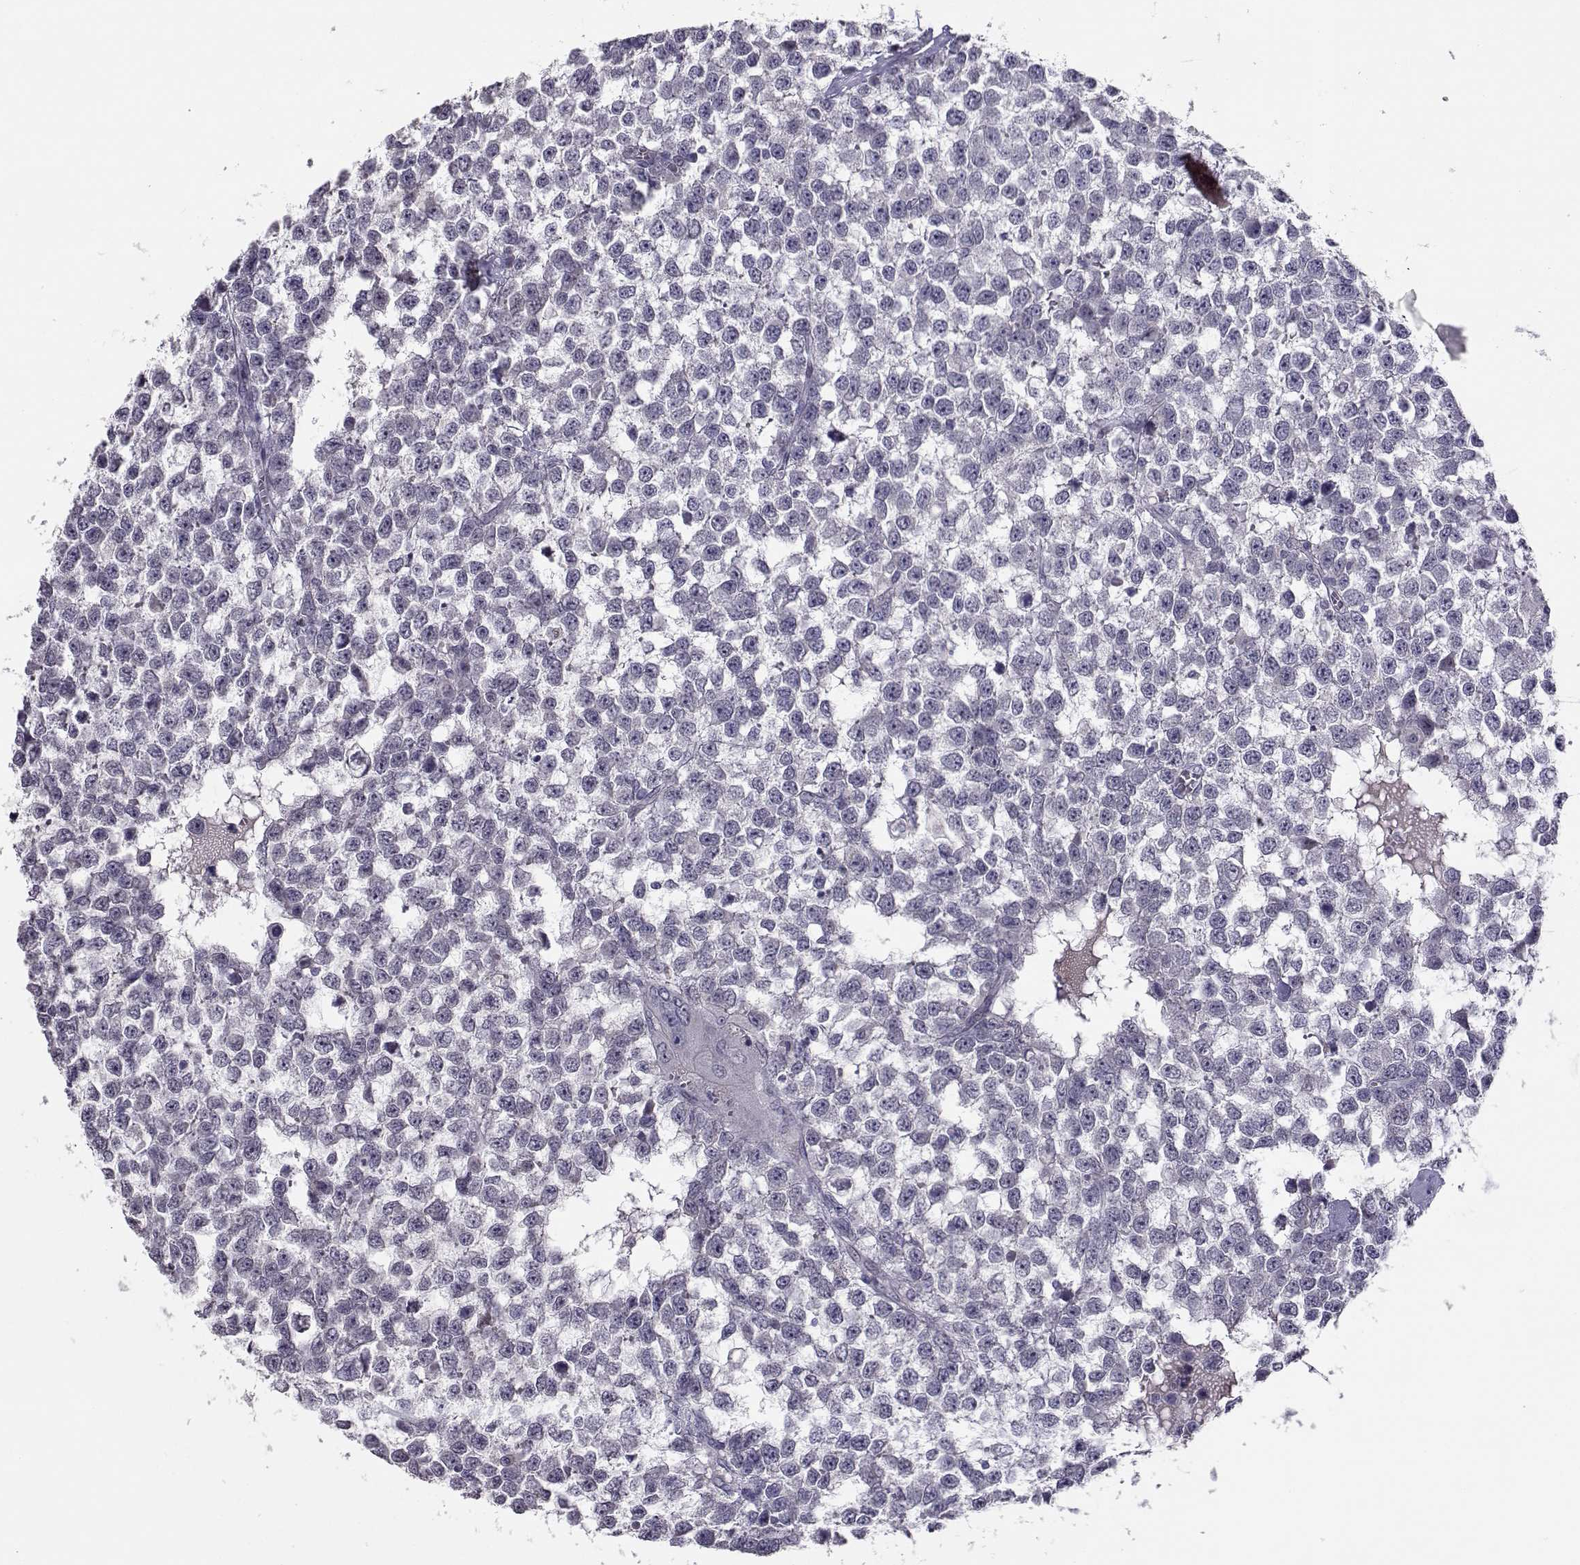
{"staining": {"intensity": "negative", "quantity": "none", "location": "none"}, "tissue": "testis cancer", "cell_type": "Tumor cells", "image_type": "cancer", "snomed": [{"axis": "morphology", "description": "Normal tissue, NOS"}, {"axis": "morphology", "description": "Seminoma, NOS"}, {"axis": "topography", "description": "Testis"}, {"axis": "topography", "description": "Epididymis"}], "caption": "IHC photomicrograph of human testis seminoma stained for a protein (brown), which exhibits no expression in tumor cells. (DAB immunohistochemistry with hematoxylin counter stain).", "gene": "RHOXF2", "patient": {"sex": "male", "age": 34}}